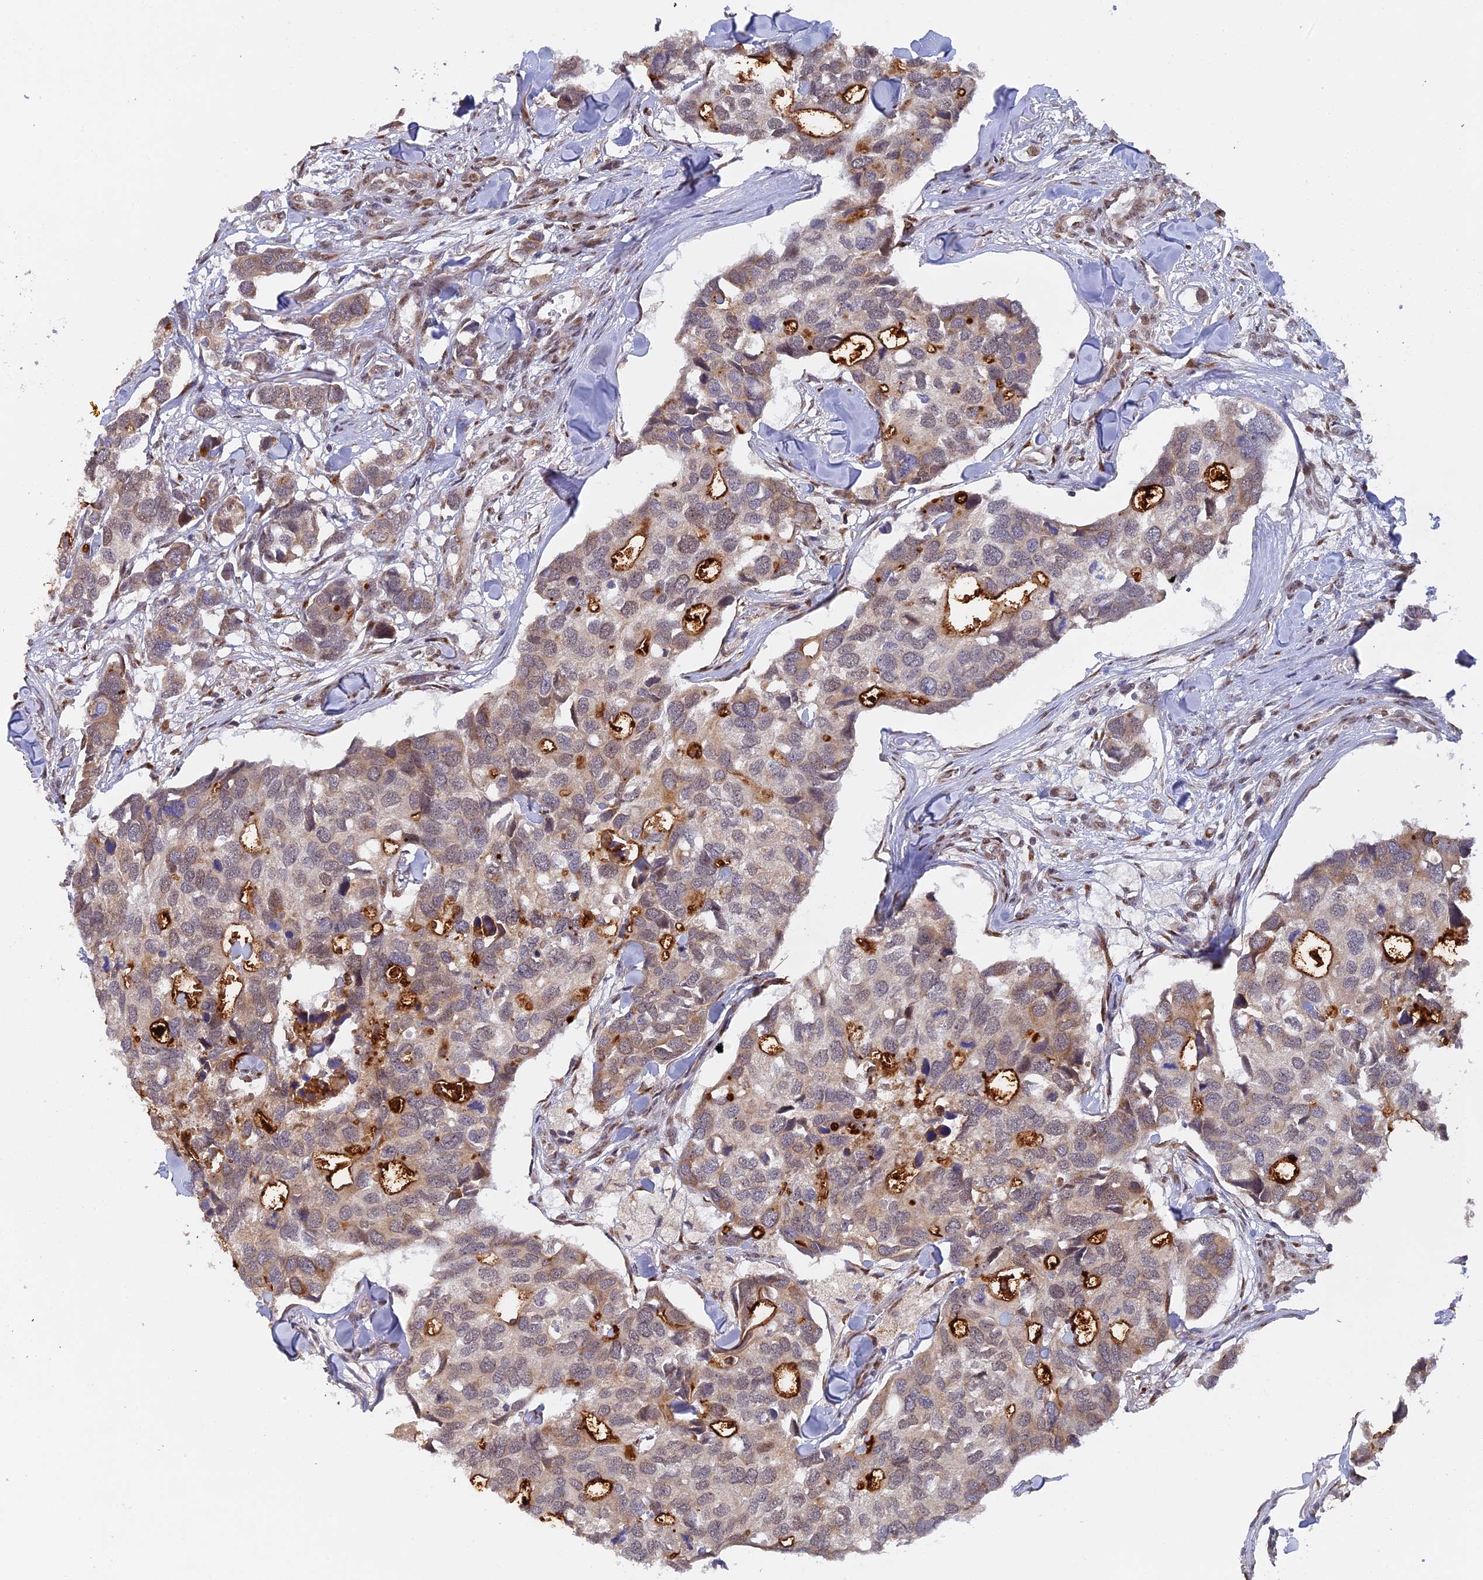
{"staining": {"intensity": "moderate", "quantity": "25%-75%", "location": "cytoplasmic/membranous"}, "tissue": "breast cancer", "cell_type": "Tumor cells", "image_type": "cancer", "snomed": [{"axis": "morphology", "description": "Duct carcinoma"}, {"axis": "topography", "description": "Breast"}], "caption": "Immunohistochemistry (IHC) of breast infiltrating ductal carcinoma displays medium levels of moderate cytoplasmic/membranous positivity in about 25%-75% of tumor cells.", "gene": "SNX17", "patient": {"sex": "female", "age": 83}}